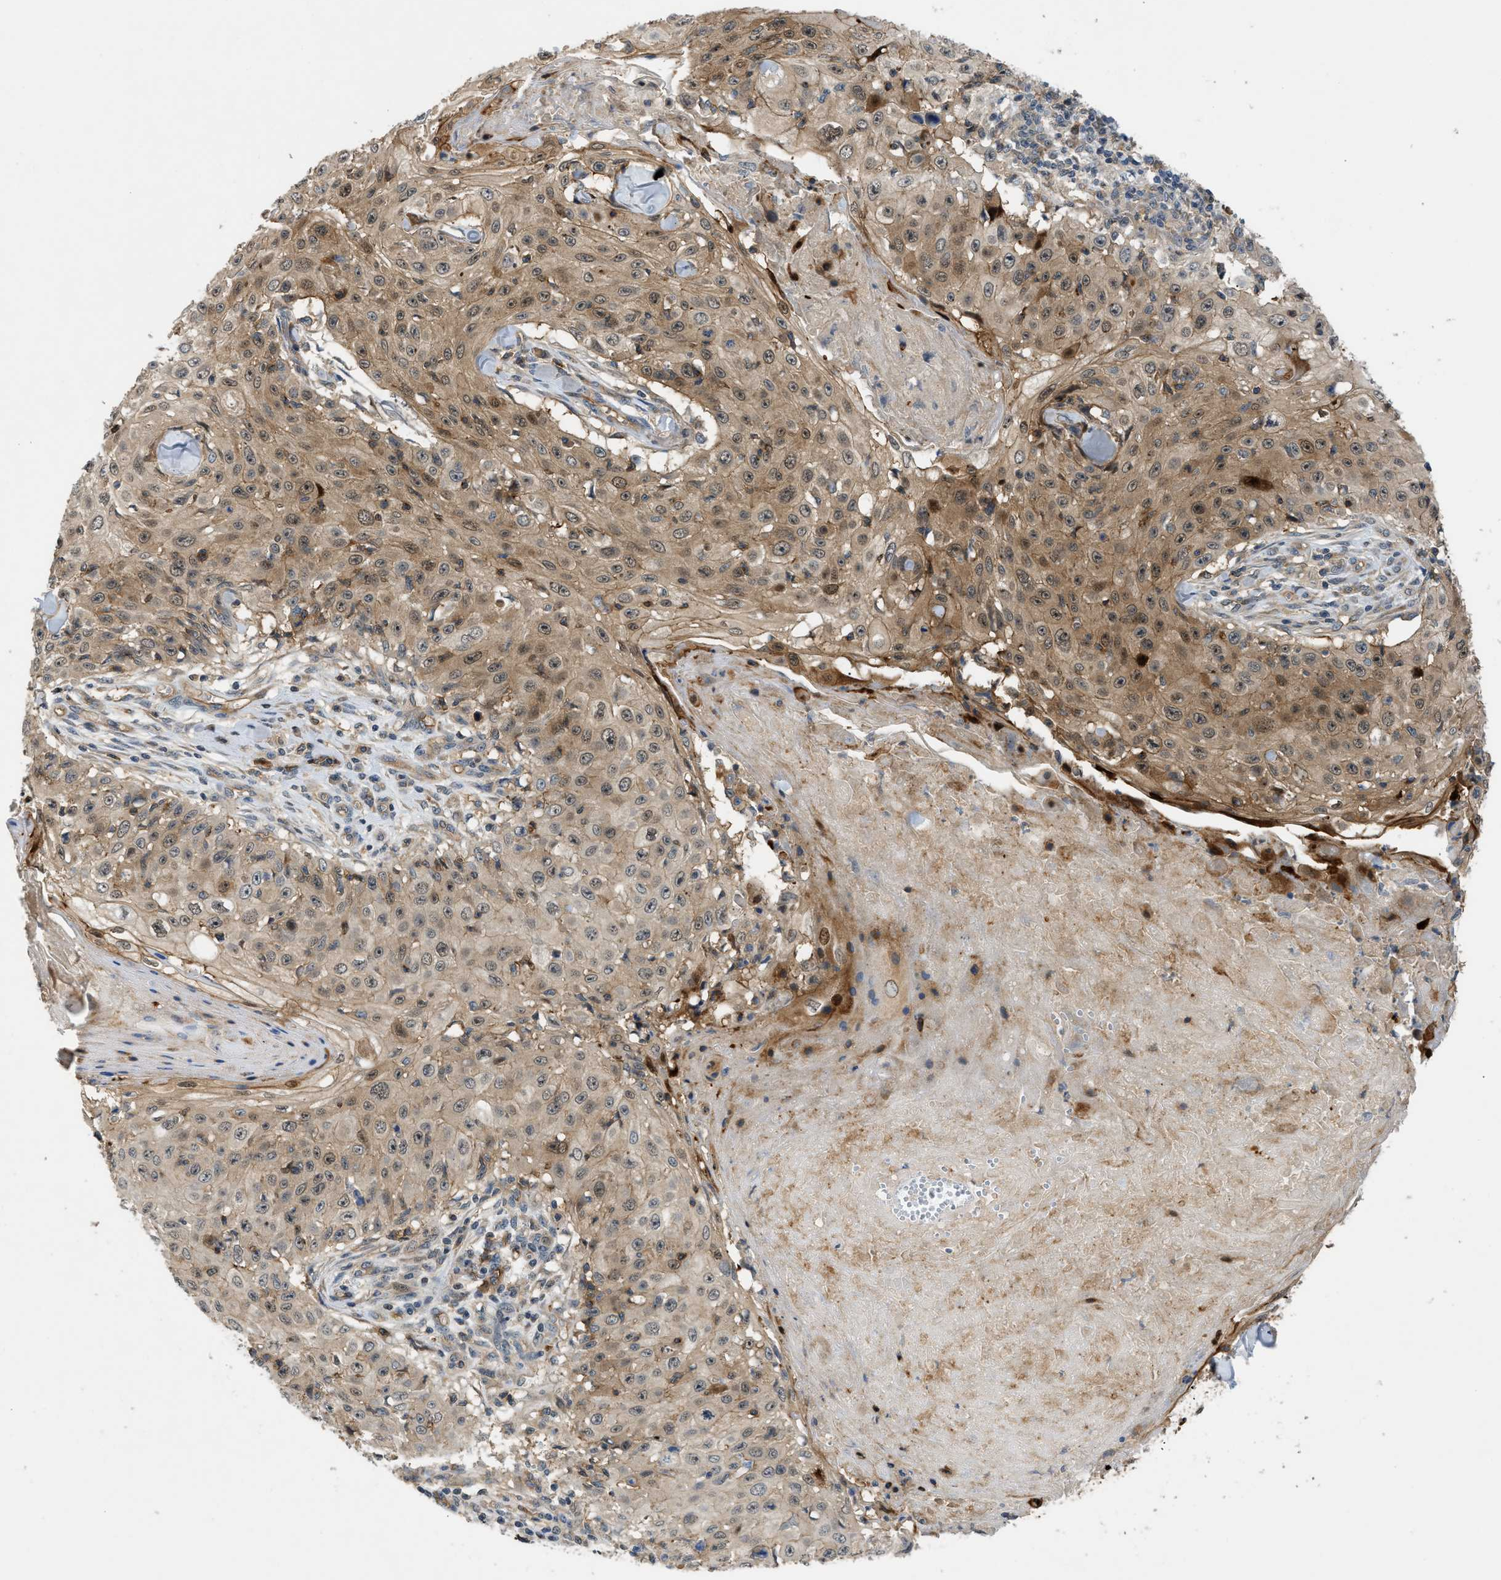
{"staining": {"intensity": "moderate", "quantity": ">75%", "location": "cytoplasmic/membranous"}, "tissue": "skin cancer", "cell_type": "Tumor cells", "image_type": "cancer", "snomed": [{"axis": "morphology", "description": "Squamous cell carcinoma, NOS"}, {"axis": "topography", "description": "Skin"}], "caption": "Skin squamous cell carcinoma stained with a protein marker exhibits moderate staining in tumor cells.", "gene": "TRAK2", "patient": {"sex": "male", "age": 86}}